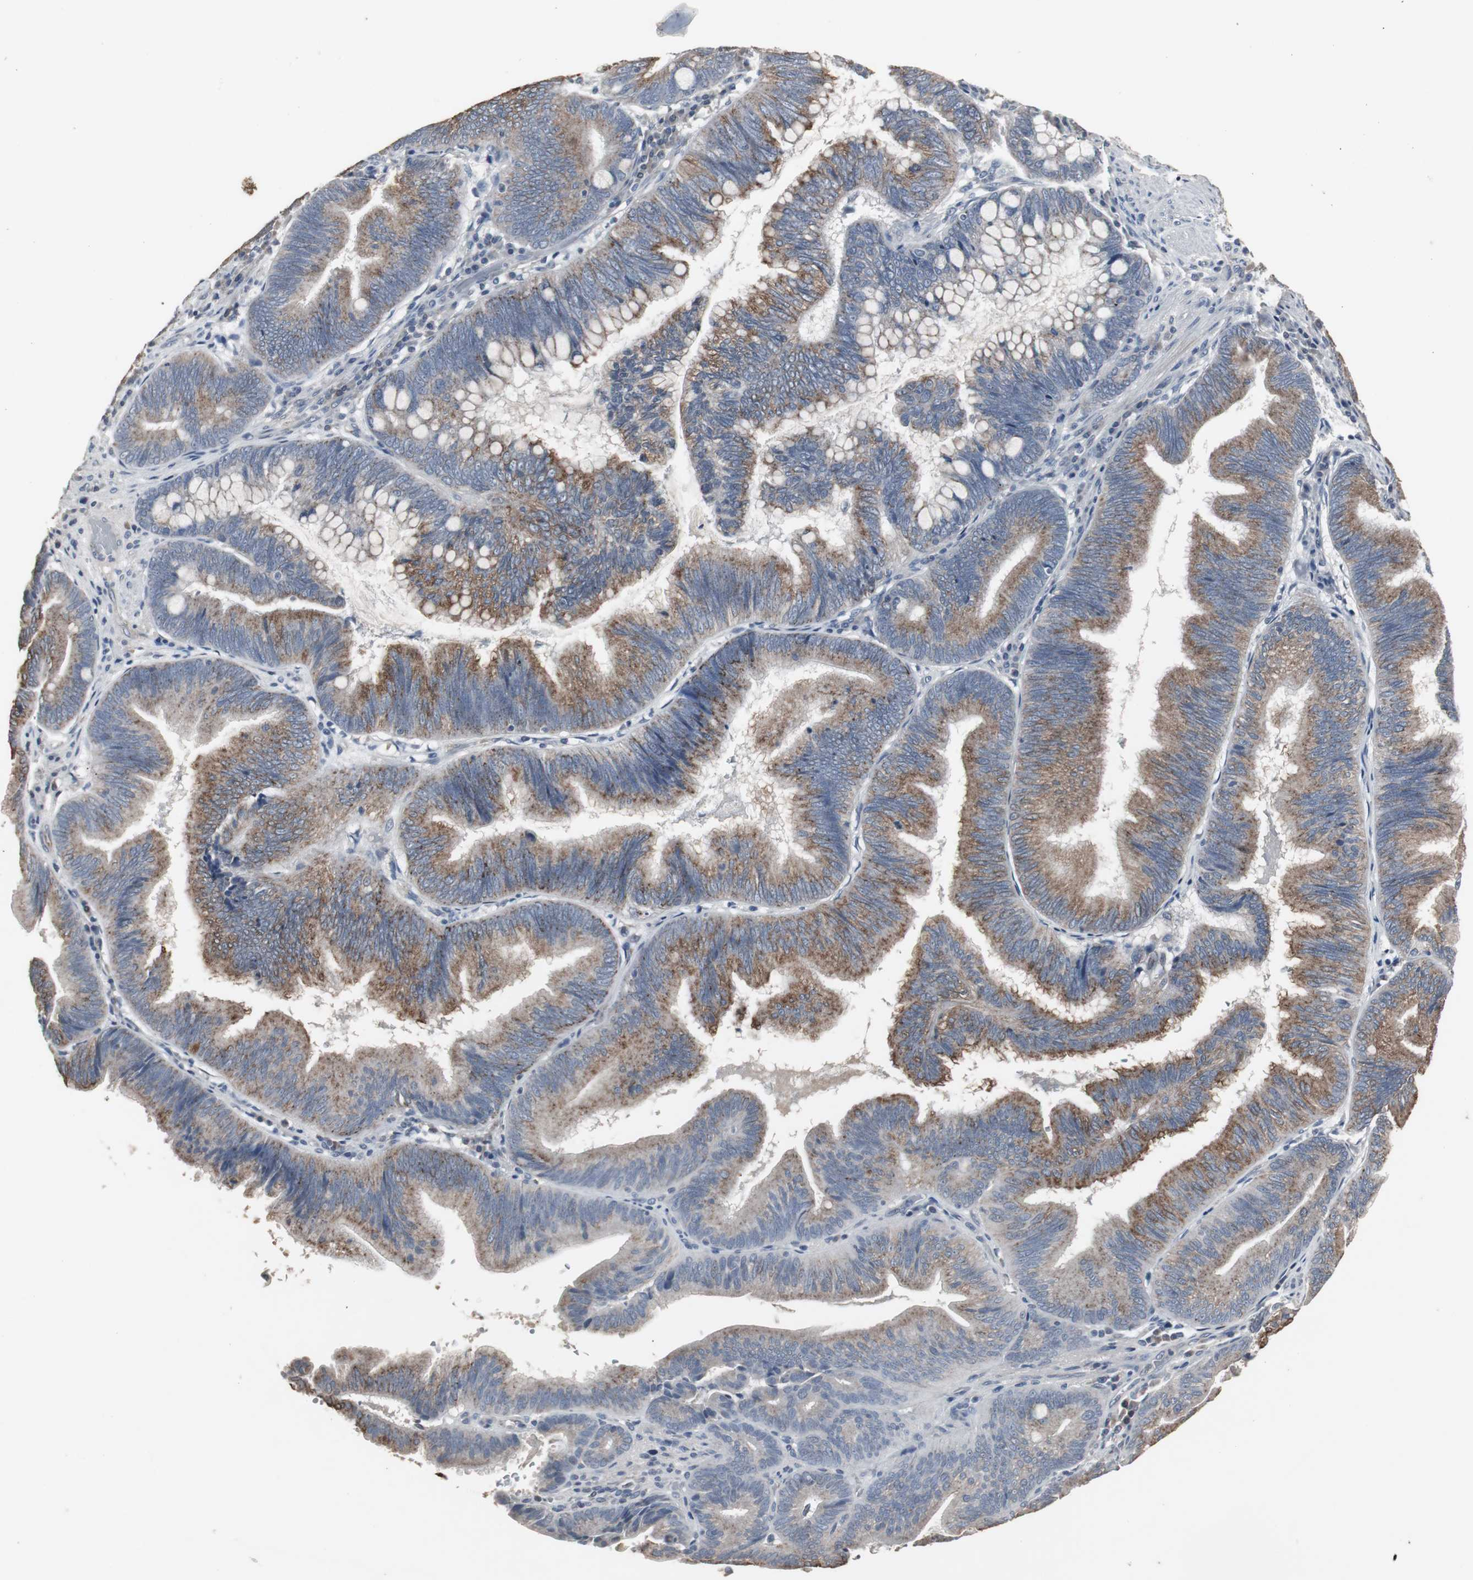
{"staining": {"intensity": "moderate", "quantity": ">75%", "location": "cytoplasmic/membranous"}, "tissue": "pancreatic cancer", "cell_type": "Tumor cells", "image_type": "cancer", "snomed": [{"axis": "morphology", "description": "Adenocarcinoma, NOS"}, {"axis": "topography", "description": "Pancreas"}], "caption": "Protein expression analysis of human adenocarcinoma (pancreatic) reveals moderate cytoplasmic/membranous staining in about >75% of tumor cells.", "gene": "ACAA1", "patient": {"sex": "male", "age": 82}}